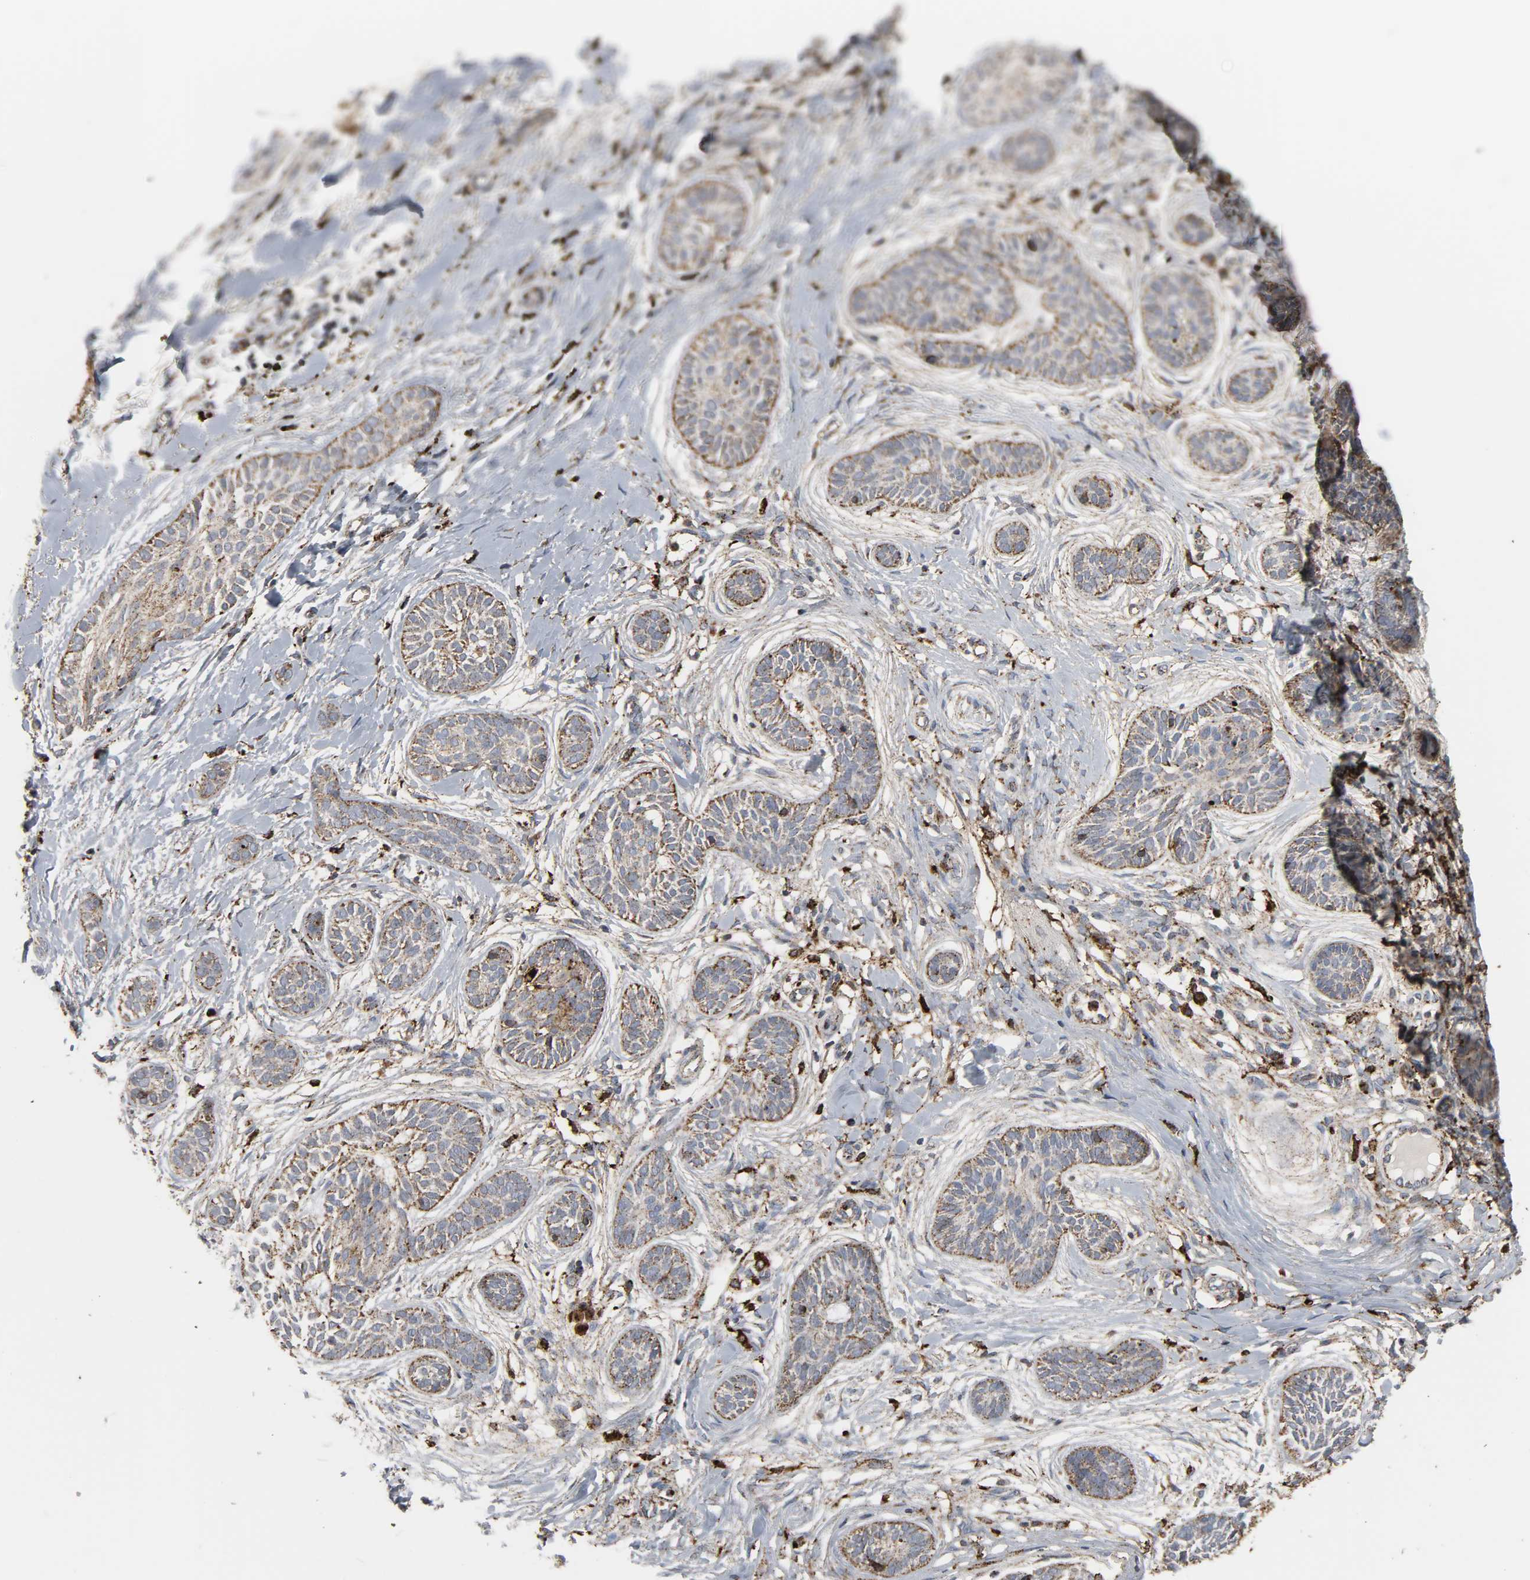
{"staining": {"intensity": "moderate", "quantity": ">75%", "location": "cytoplasmic/membranous"}, "tissue": "skin cancer", "cell_type": "Tumor cells", "image_type": "cancer", "snomed": [{"axis": "morphology", "description": "Normal tissue, NOS"}, {"axis": "morphology", "description": "Basal cell carcinoma"}, {"axis": "topography", "description": "Skin"}], "caption": "Tumor cells demonstrate moderate cytoplasmic/membranous expression in approximately >75% of cells in skin basal cell carcinoma.", "gene": "PSAP", "patient": {"sex": "male", "age": 63}}